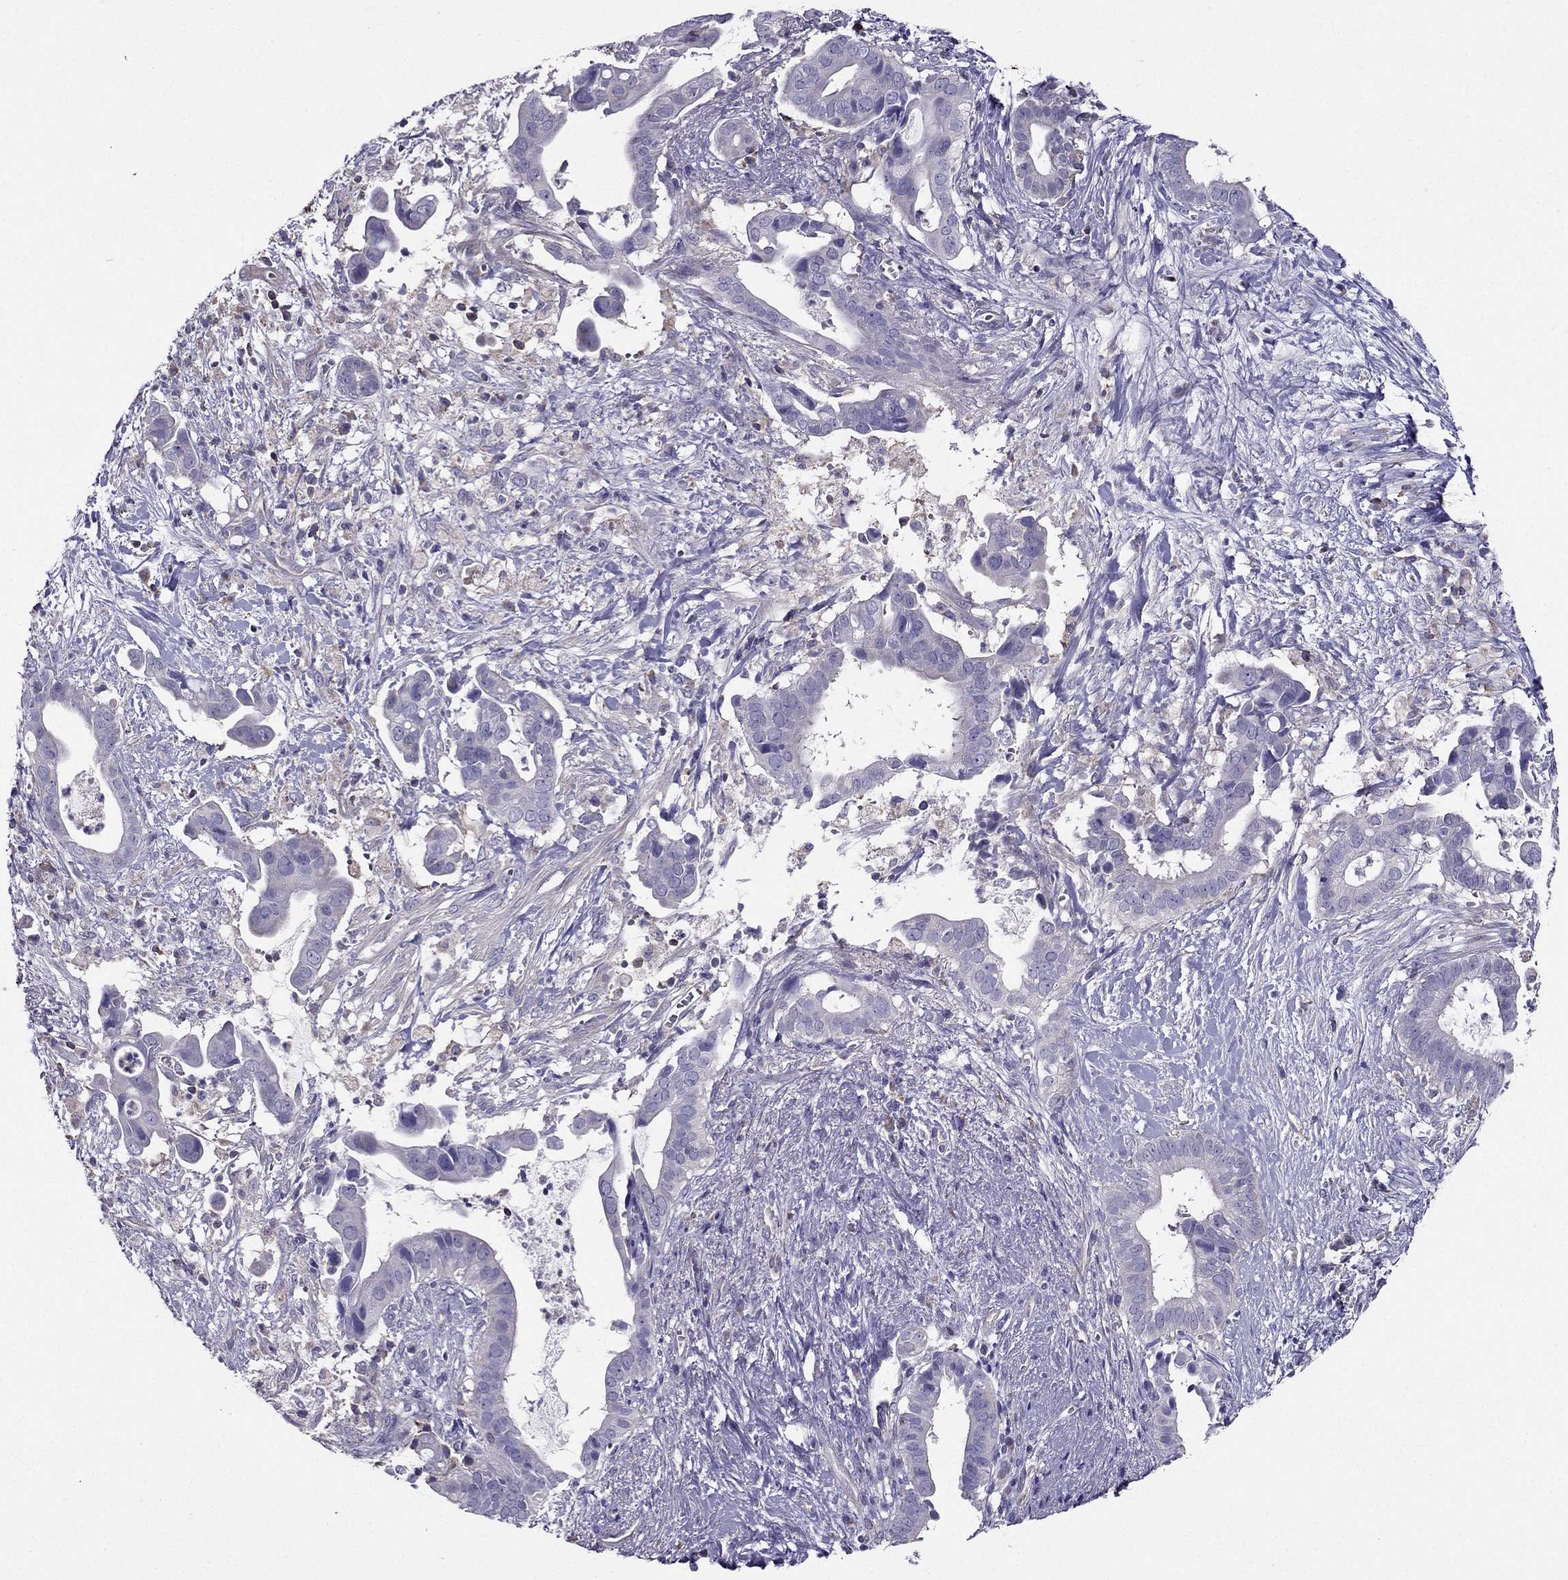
{"staining": {"intensity": "weak", "quantity": "<25%", "location": "cytoplasmic/membranous"}, "tissue": "pancreatic cancer", "cell_type": "Tumor cells", "image_type": "cancer", "snomed": [{"axis": "morphology", "description": "Adenocarcinoma, NOS"}, {"axis": "topography", "description": "Pancreas"}], "caption": "IHC of human pancreatic cancer demonstrates no expression in tumor cells.", "gene": "AAK1", "patient": {"sex": "male", "age": 61}}